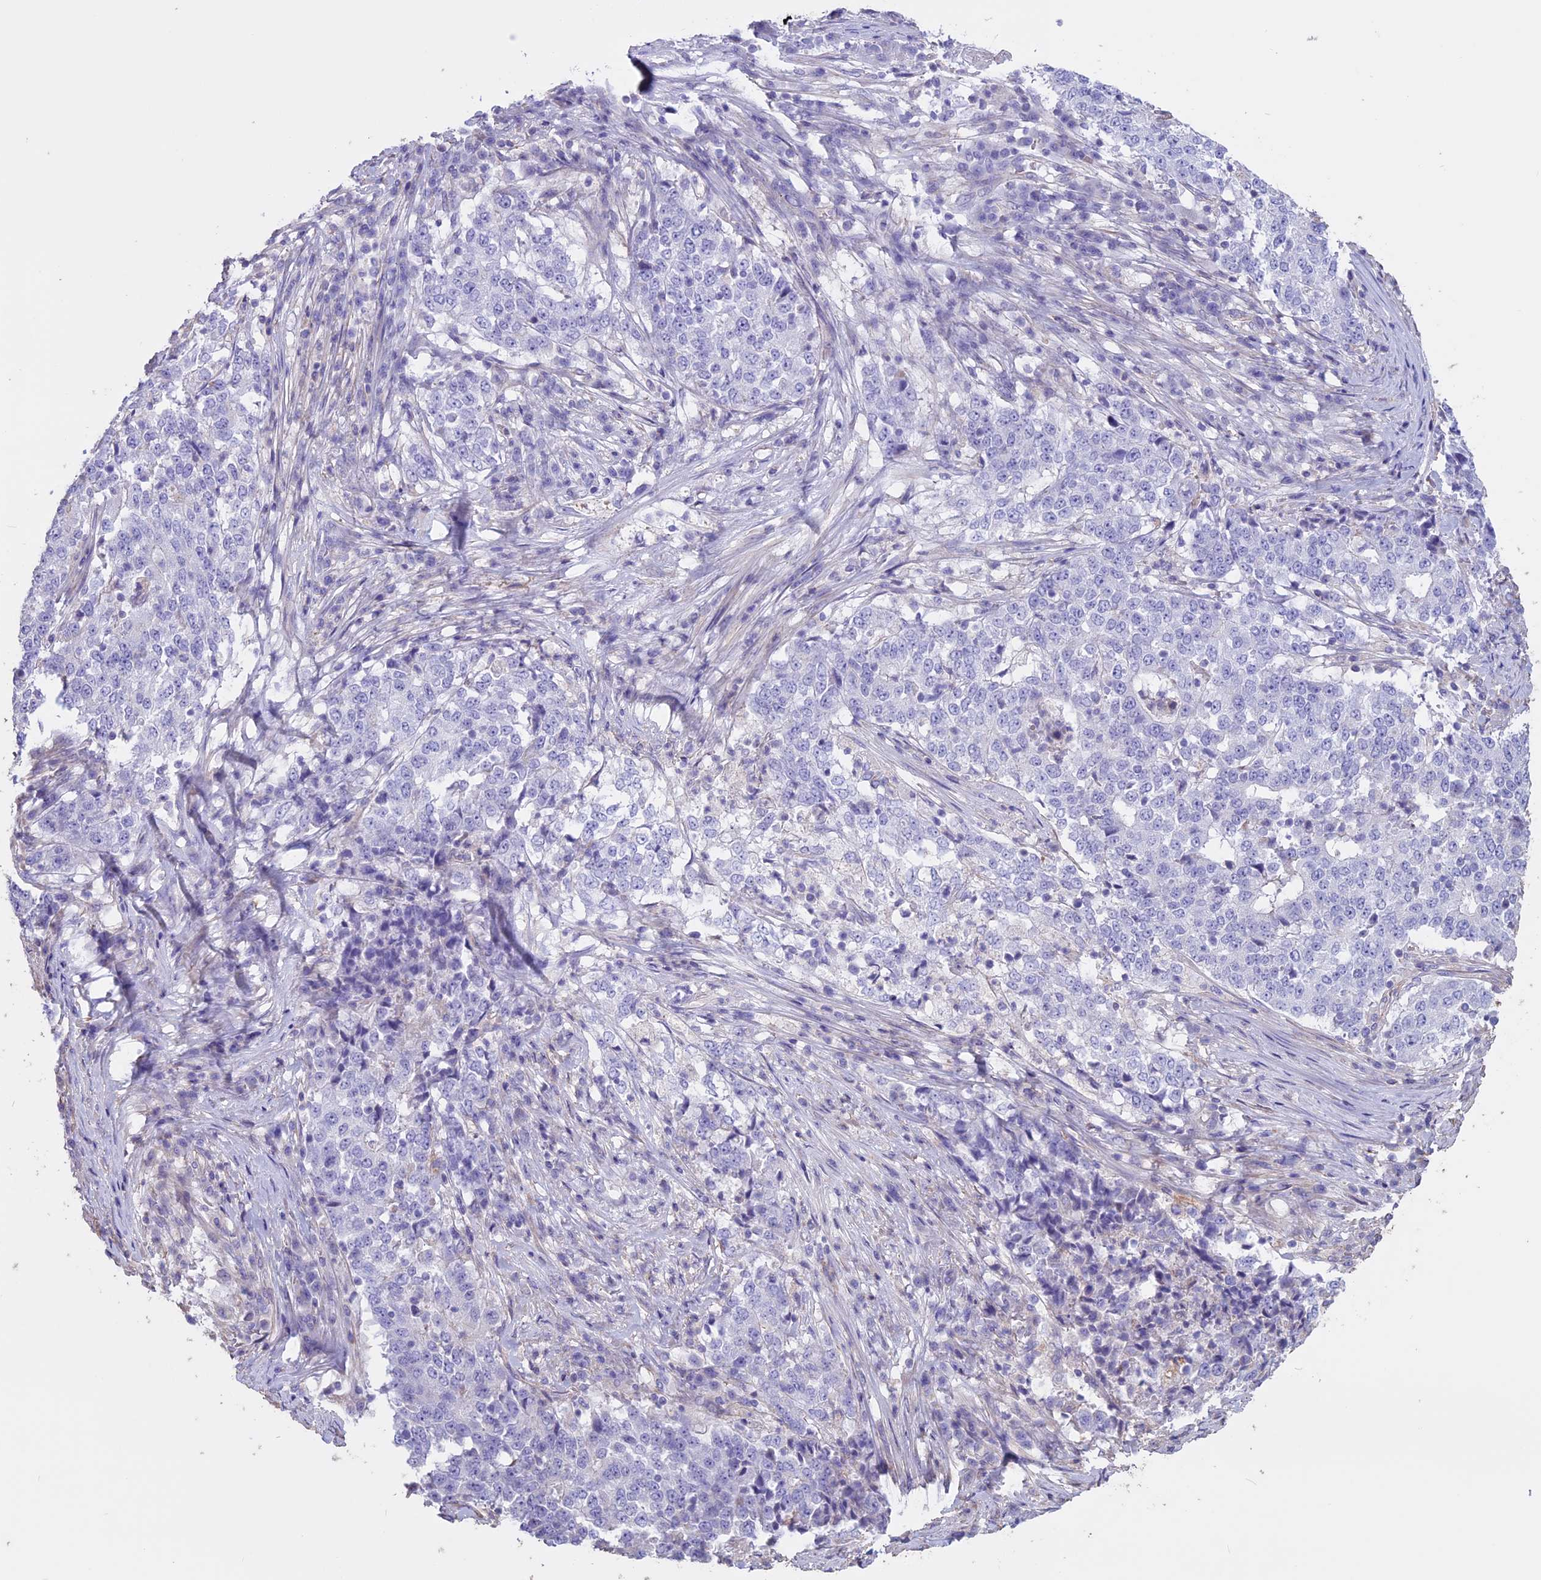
{"staining": {"intensity": "negative", "quantity": "none", "location": "none"}, "tissue": "stomach cancer", "cell_type": "Tumor cells", "image_type": "cancer", "snomed": [{"axis": "morphology", "description": "Adenocarcinoma, NOS"}, {"axis": "topography", "description": "Stomach"}], "caption": "Tumor cells are negative for brown protein staining in stomach adenocarcinoma.", "gene": "CCDC148", "patient": {"sex": "male", "age": 59}}